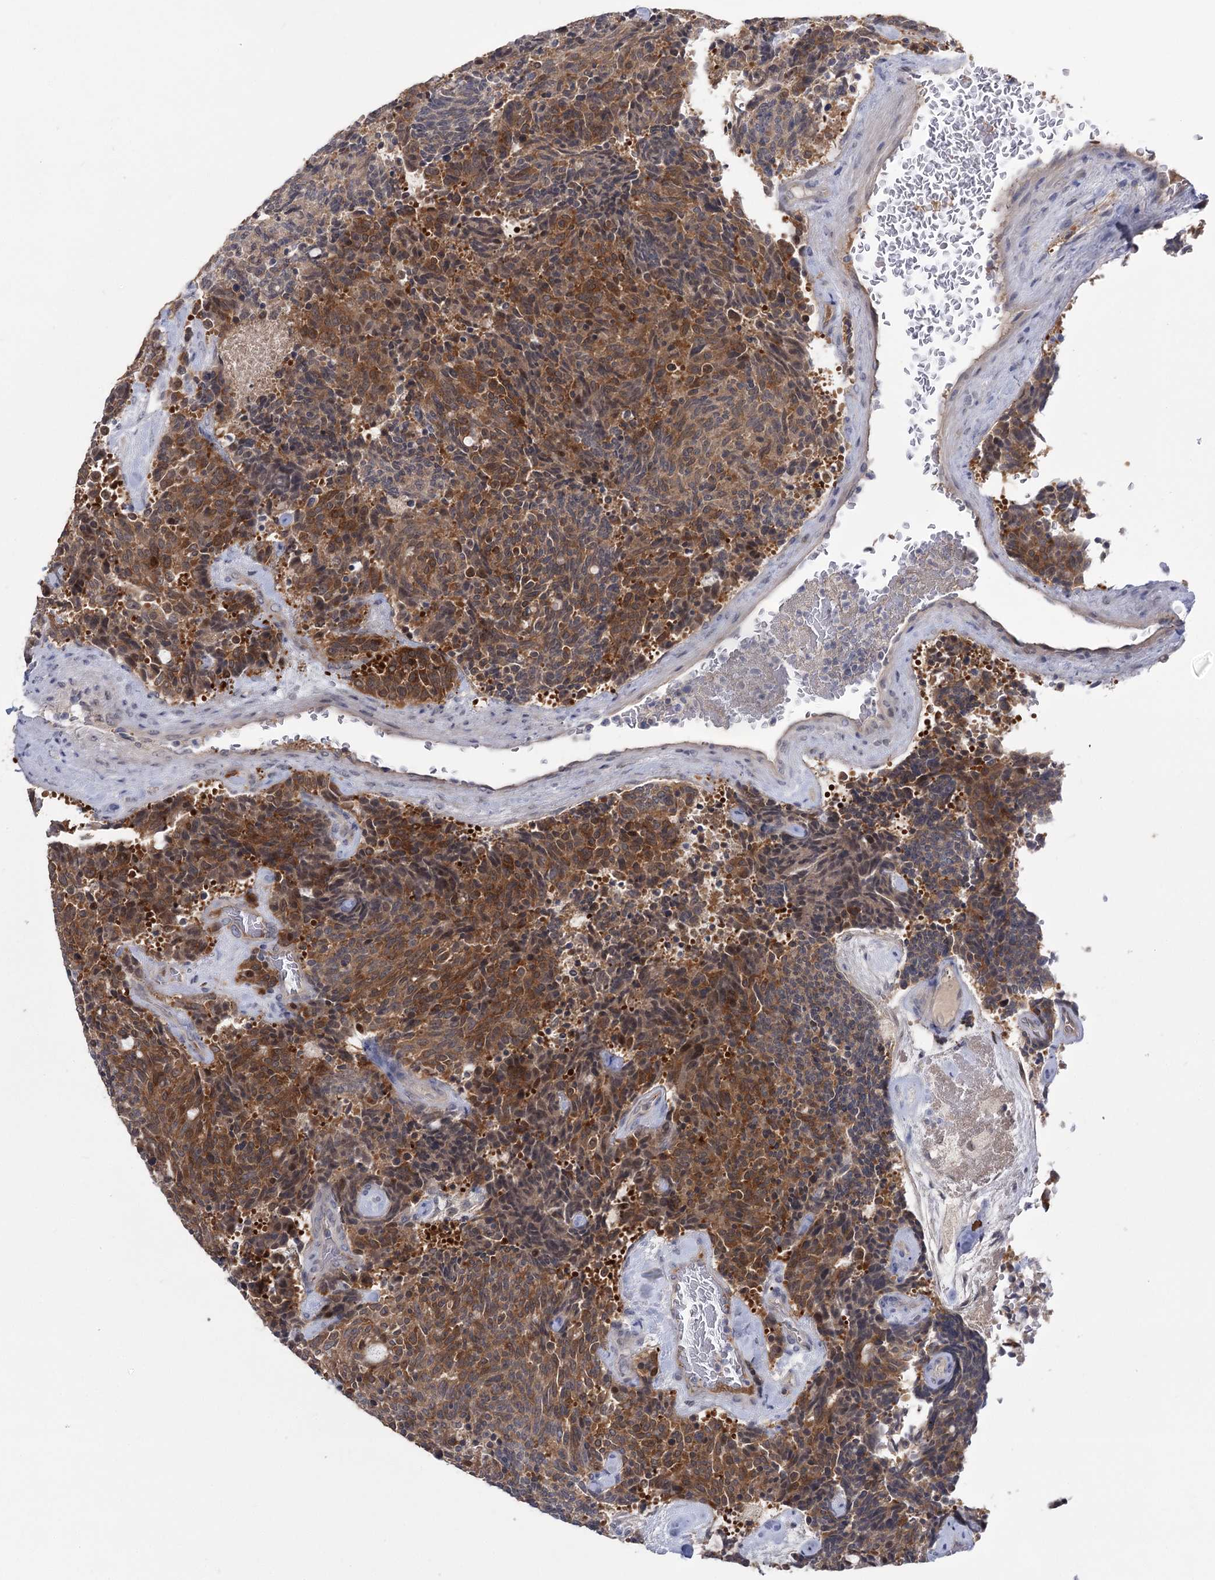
{"staining": {"intensity": "moderate", "quantity": "25%-75%", "location": "cytoplasmic/membranous"}, "tissue": "carcinoid", "cell_type": "Tumor cells", "image_type": "cancer", "snomed": [{"axis": "morphology", "description": "Carcinoid, malignant, NOS"}, {"axis": "topography", "description": "Pancreas"}], "caption": "Brown immunohistochemical staining in human carcinoid demonstrates moderate cytoplasmic/membranous staining in about 25%-75% of tumor cells.", "gene": "PHYHIPL", "patient": {"sex": "female", "age": 54}}